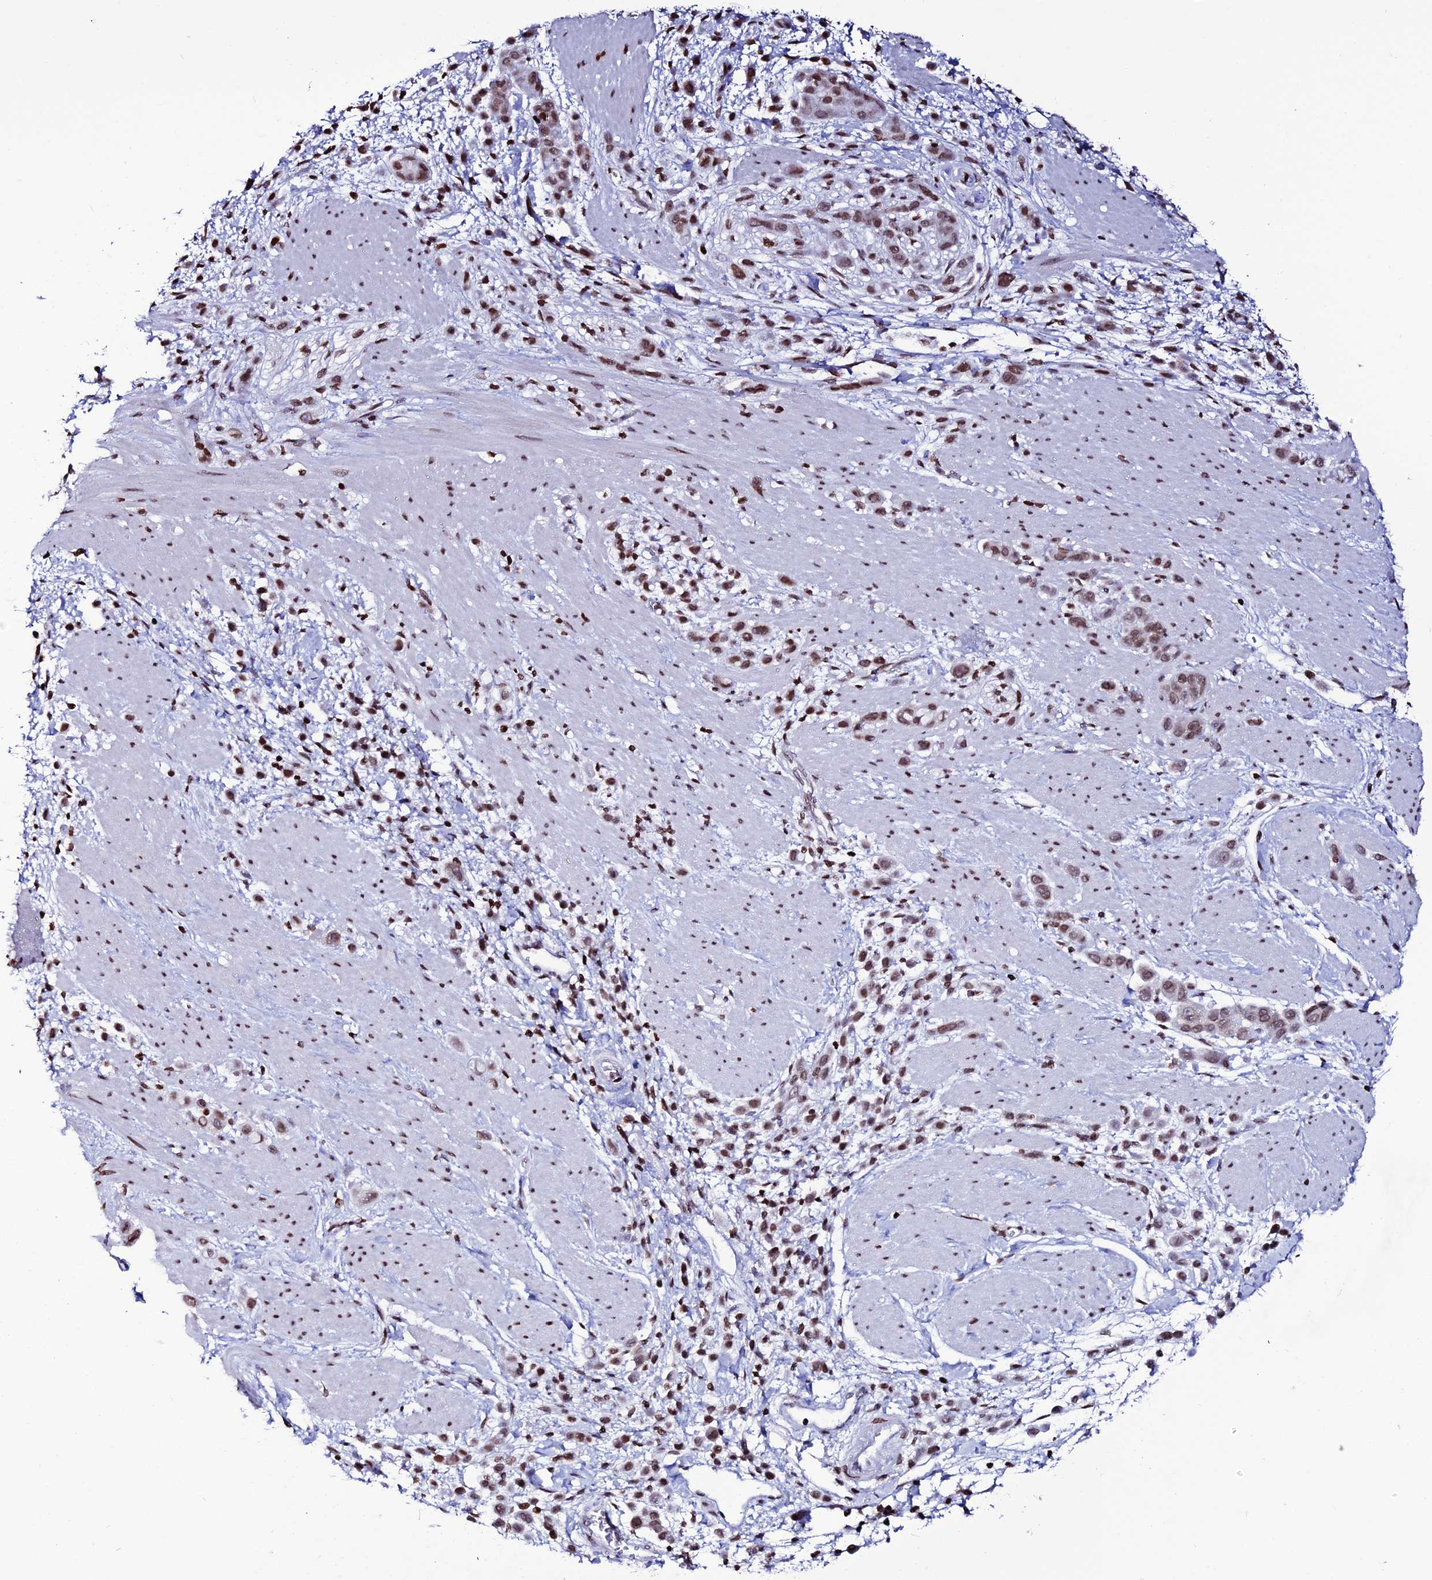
{"staining": {"intensity": "moderate", "quantity": ">75%", "location": "nuclear"}, "tissue": "pancreatic cancer", "cell_type": "Tumor cells", "image_type": "cancer", "snomed": [{"axis": "morphology", "description": "Normal tissue, NOS"}, {"axis": "morphology", "description": "Adenocarcinoma, NOS"}, {"axis": "topography", "description": "Pancreas"}], "caption": "Protein expression analysis of human adenocarcinoma (pancreatic) reveals moderate nuclear positivity in about >75% of tumor cells.", "gene": "MACROH2A2", "patient": {"sex": "female", "age": 64}}